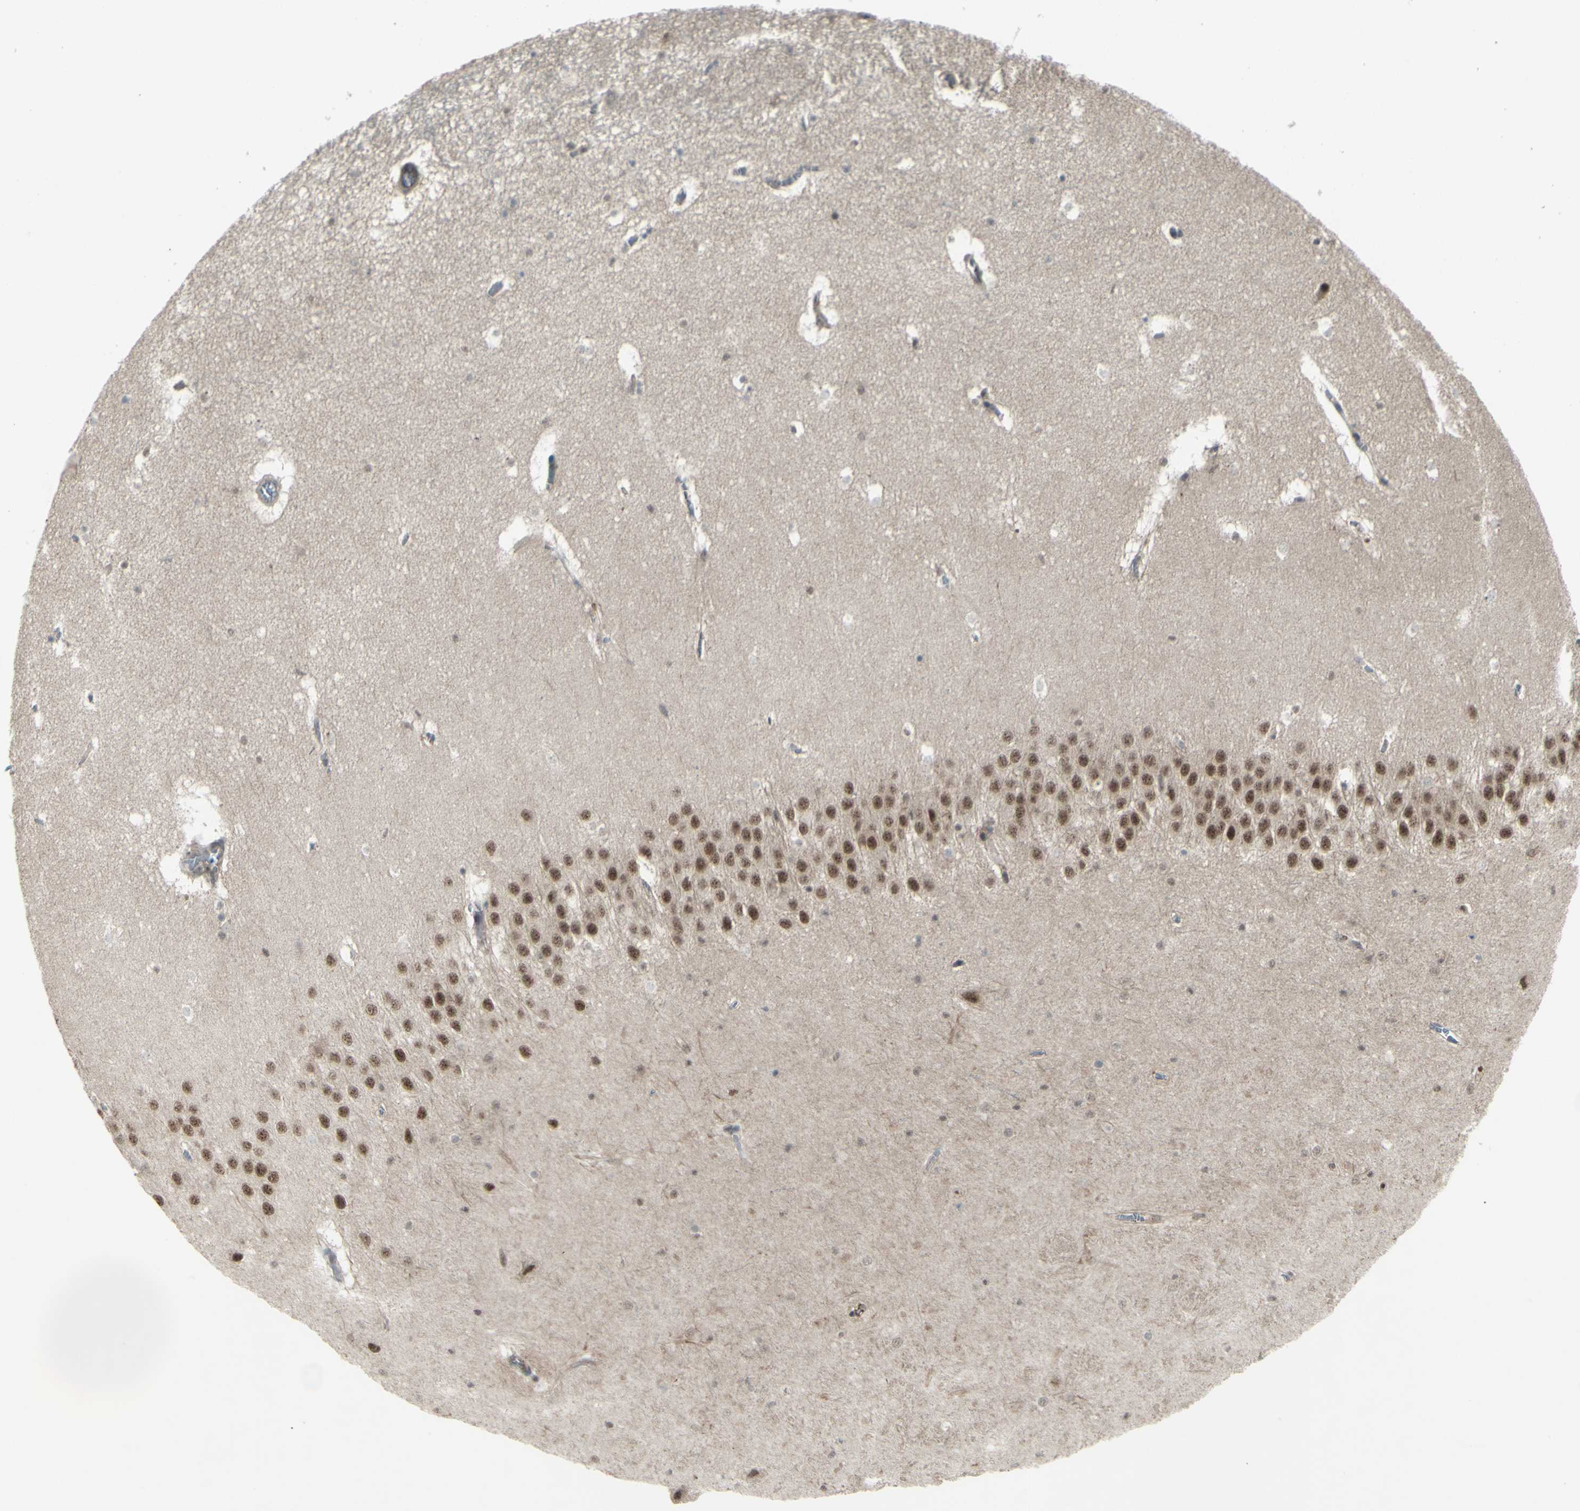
{"staining": {"intensity": "weak", "quantity": "<25%", "location": "cytoplasmic/membranous,nuclear"}, "tissue": "hippocampus", "cell_type": "Glial cells", "image_type": "normal", "snomed": [{"axis": "morphology", "description": "Normal tissue, NOS"}, {"axis": "topography", "description": "Hippocampus"}], "caption": "DAB (3,3'-diaminobenzidine) immunohistochemical staining of benign hippocampus exhibits no significant positivity in glial cells. (DAB immunohistochemistry (IHC) with hematoxylin counter stain).", "gene": "SNW1", "patient": {"sex": "male", "age": 45}}